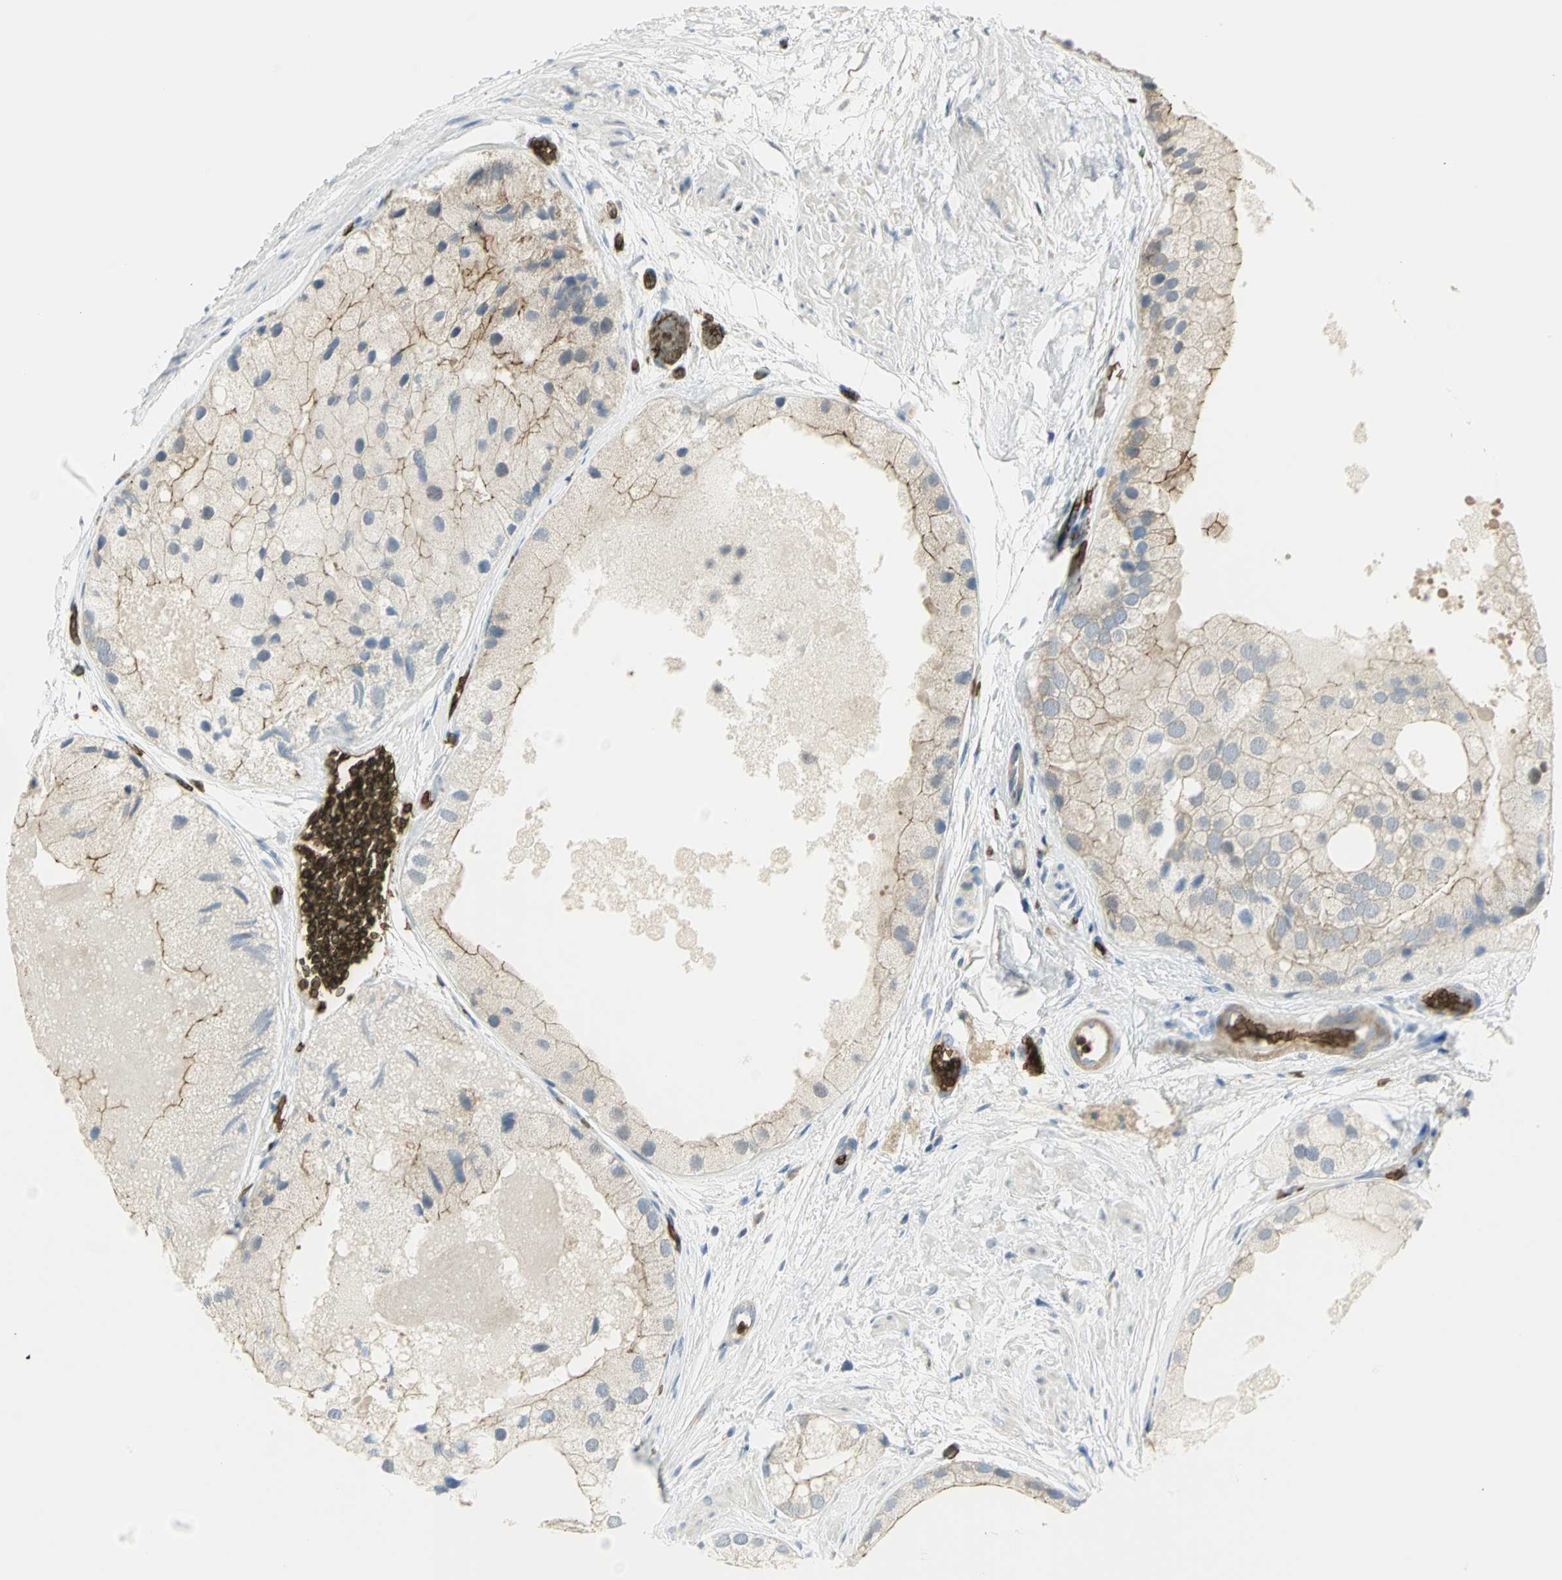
{"staining": {"intensity": "moderate", "quantity": ">75%", "location": "cytoplasmic/membranous"}, "tissue": "prostate cancer", "cell_type": "Tumor cells", "image_type": "cancer", "snomed": [{"axis": "morphology", "description": "Adenocarcinoma, Low grade"}, {"axis": "topography", "description": "Prostate"}], "caption": "IHC micrograph of neoplastic tissue: human prostate cancer stained using immunohistochemistry (IHC) exhibits medium levels of moderate protein expression localized specifically in the cytoplasmic/membranous of tumor cells, appearing as a cytoplasmic/membranous brown color.", "gene": "ANK1", "patient": {"sex": "male", "age": 69}}